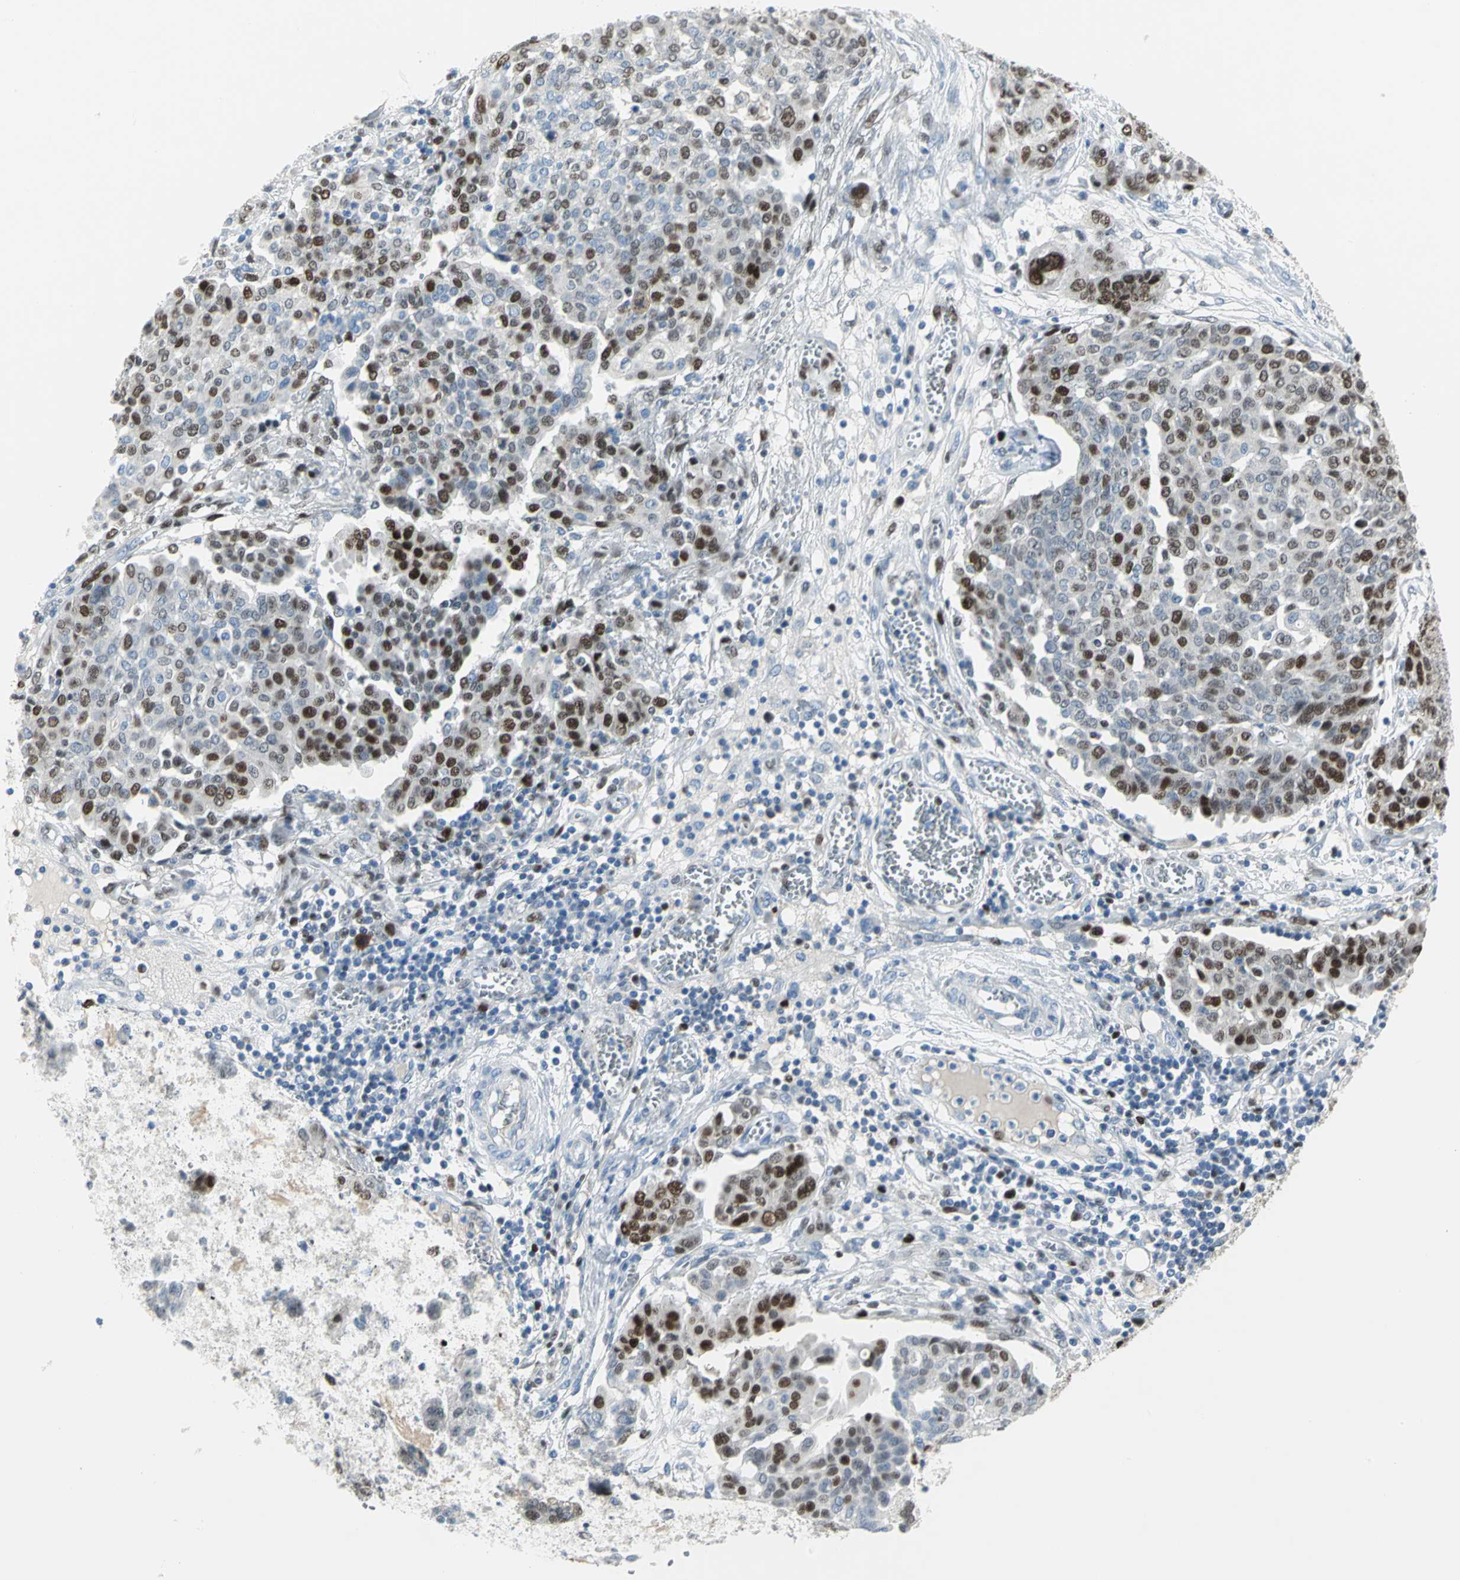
{"staining": {"intensity": "strong", "quantity": "25%-75%", "location": "nuclear"}, "tissue": "ovarian cancer", "cell_type": "Tumor cells", "image_type": "cancer", "snomed": [{"axis": "morphology", "description": "Cystadenocarcinoma, serous, NOS"}, {"axis": "topography", "description": "Soft tissue"}, {"axis": "topography", "description": "Ovary"}], "caption": "High-magnification brightfield microscopy of serous cystadenocarcinoma (ovarian) stained with DAB (3,3'-diaminobenzidine) (brown) and counterstained with hematoxylin (blue). tumor cells exhibit strong nuclear staining is seen in about25%-75% of cells.", "gene": "MCM4", "patient": {"sex": "female", "age": 57}}